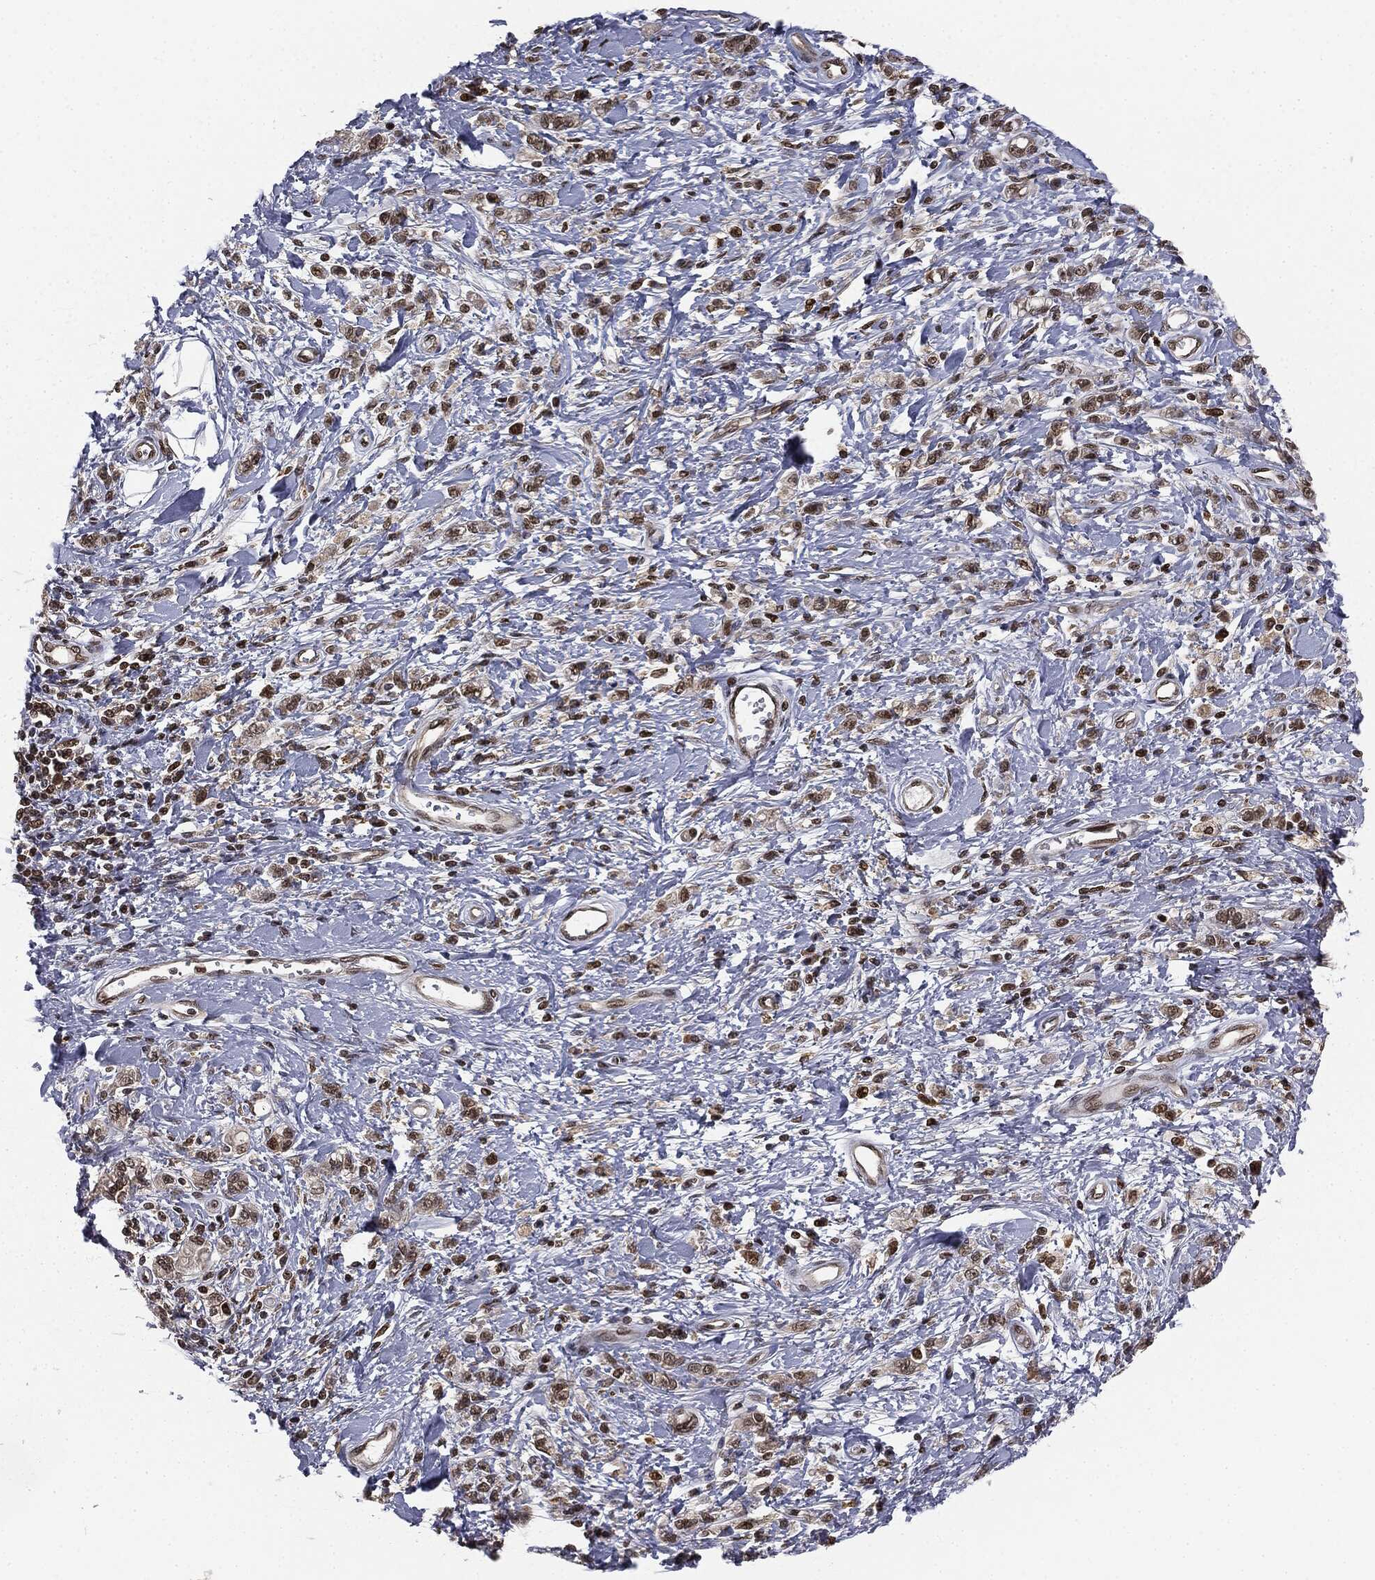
{"staining": {"intensity": "moderate", "quantity": "25%-75%", "location": "cytoplasmic/membranous,nuclear"}, "tissue": "stomach cancer", "cell_type": "Tumor cells", "image_type": "cancer", "snomed": [{"axis": "morphology", "description": "Adenocarcinoma, NOS"}, {"axis": "topography", "description": "Stomach"}], "caption": "A high-resolution image shows IHC staining of adenocarcinoma (stomach), which reveals moderate cytoplasmic/membranous and nuclear staining in approximately 25%-75% of tumor cells.", "gene": "TBC1D22A", "patient": {"sex": "male", "age": 77}}